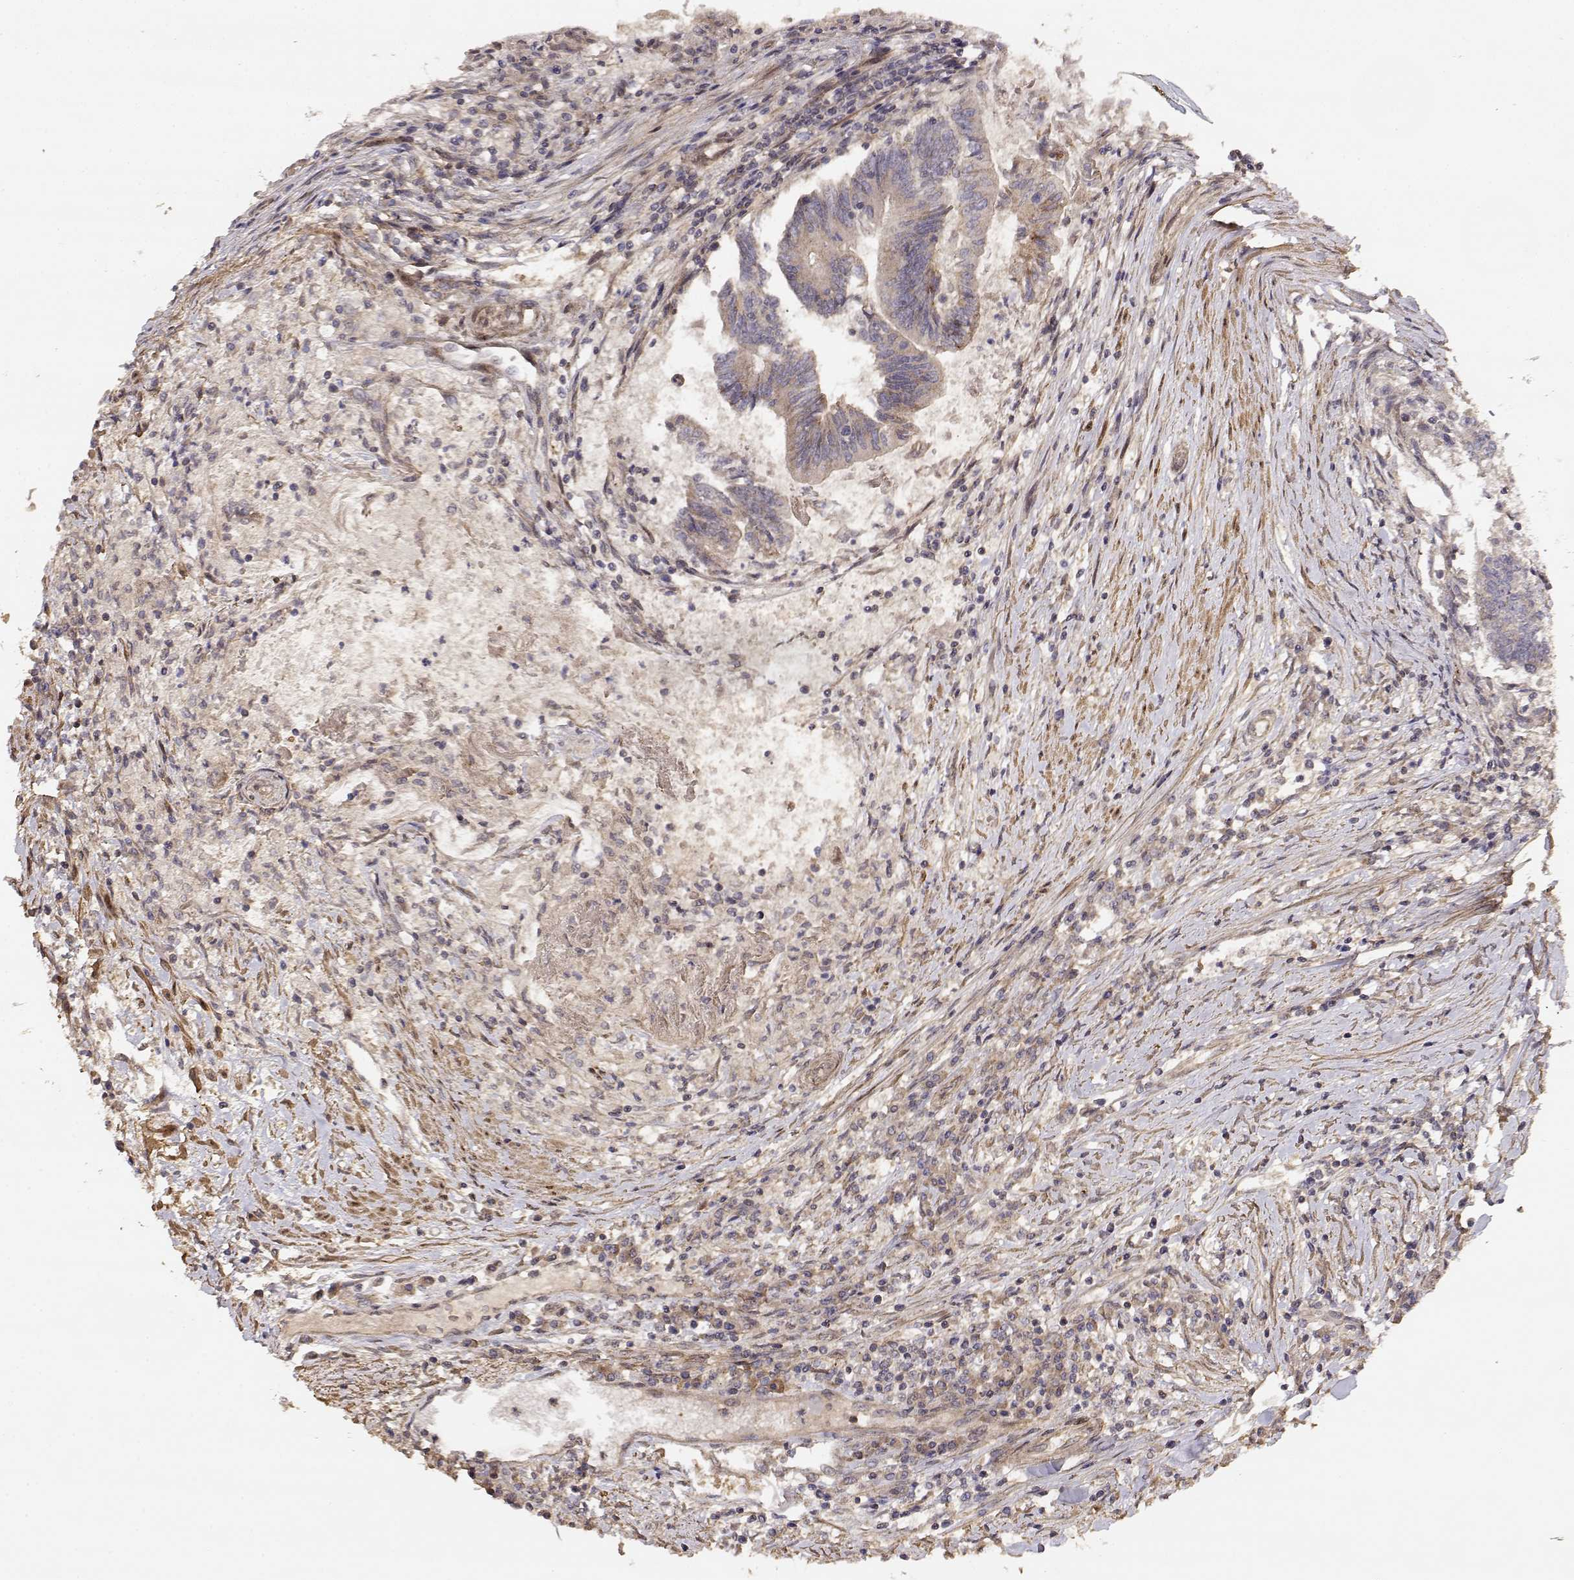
{"staining": {"intensity": "weak", "quantity": ">75%", "location": "cytoplasmic/membranous"}, "tissue": "colorectal cancer", "cell_type": "Tumor cells", "image_type": "cancer", "snomed": [{"axis": "morphology", "description": "Adenocarcinoma, NOS"}, {"axis": "topography", "description": "Colon"}], "caption": "Immunohistochemical staining of adenocarcinoma (colorectal) demonstrates low levels of weak cytoplasmic/membranous protein staining in approximately >75% of tumor cells.", "gene": "PICK1", "patient": {"sex": "female", "age": 70}}